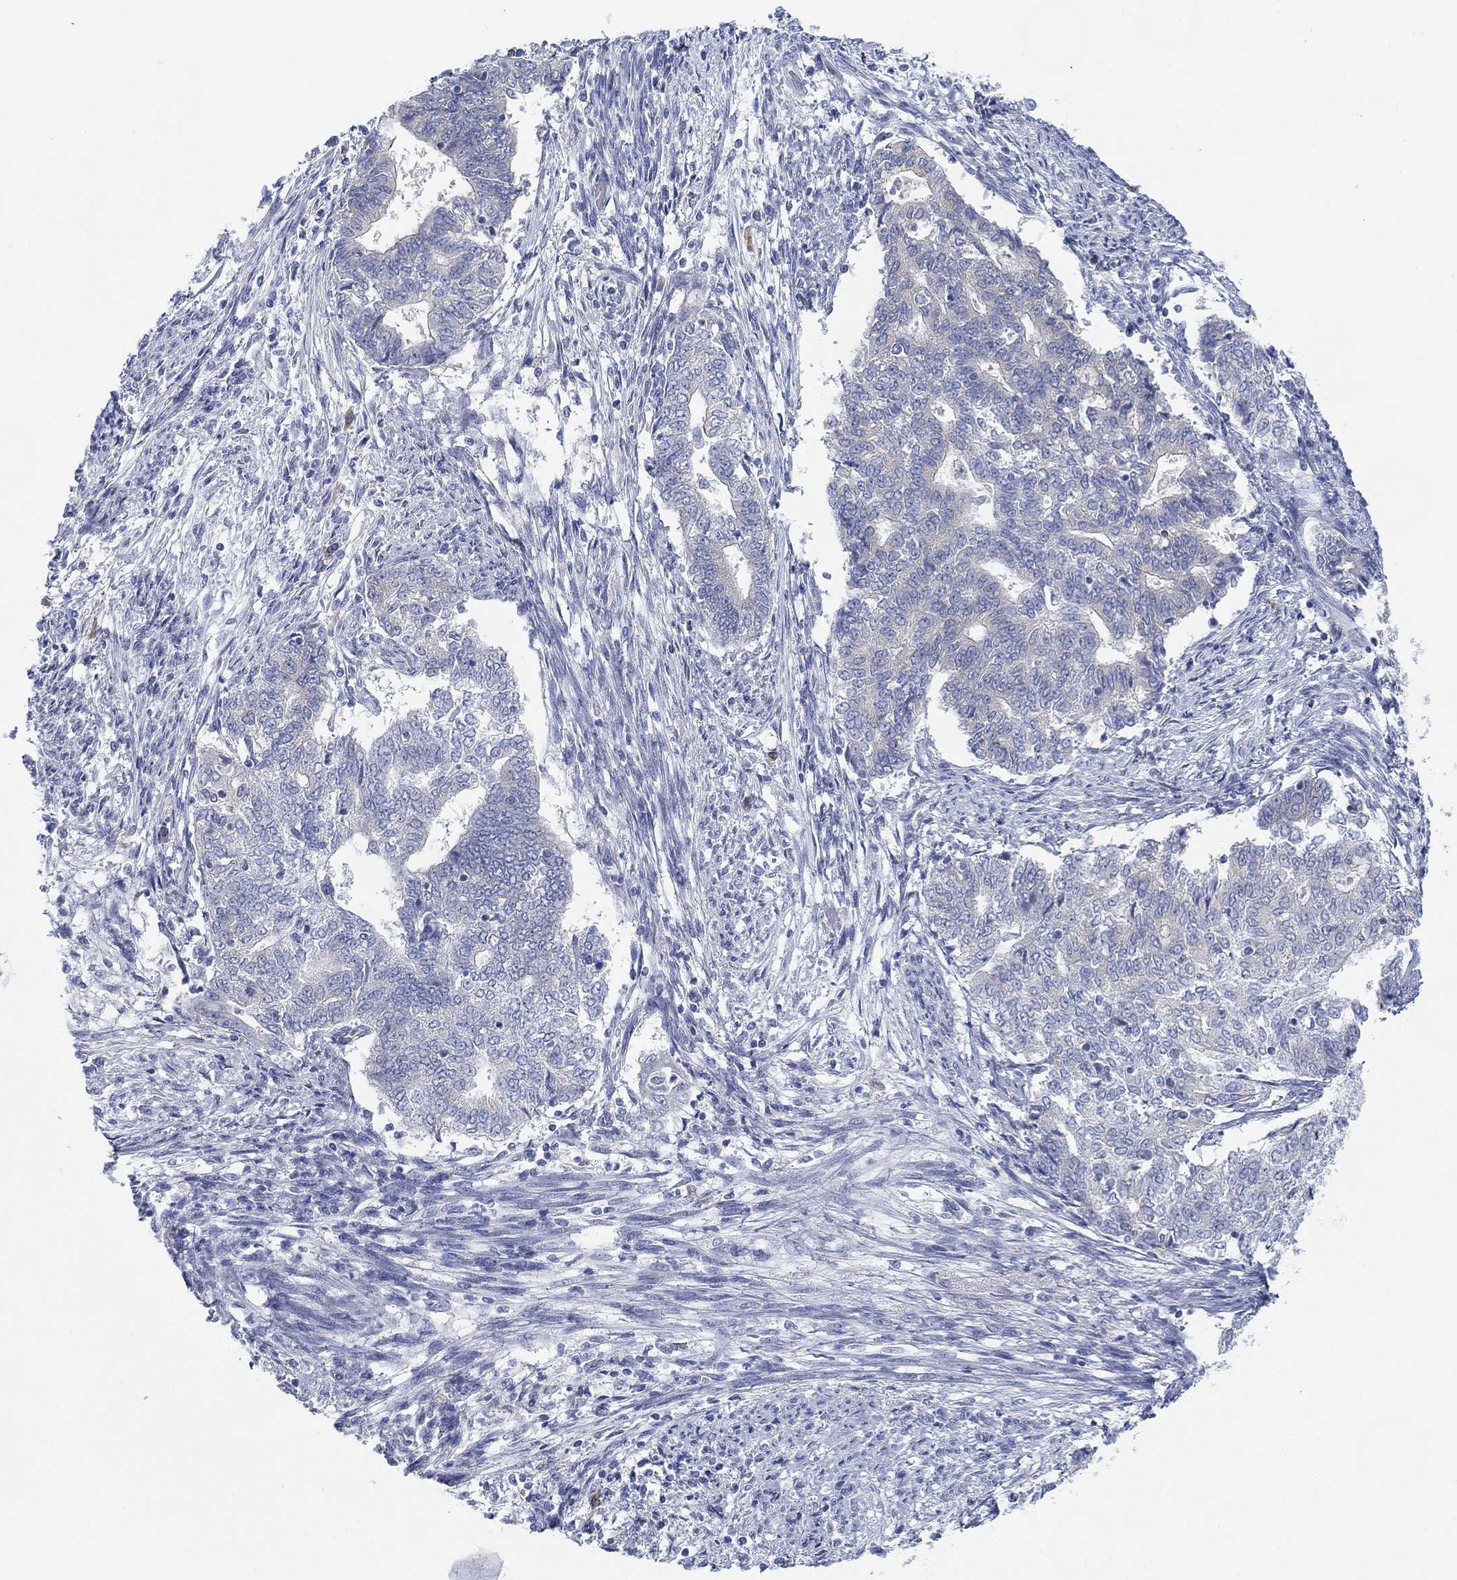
{"staining": {"intensity": "negative", "quantity": "none", "location": "none"}, "tissue": "endometrial cancer", "cell_type": "Tumor cells", "image_type": "cancer", "snomed": [{"axis": "morphology", "description": "Adenocarcinoma, NOS"}, {"axis": "topography", "description": "Endometrium"}], "caption": "An immunohistochemistry (IHC) image of endometrial cancer is shown. There is no staining in tumor cells of endometrial cancer.", "gene": "GCNA", "patient": {"sex": "female", "age": 65}}